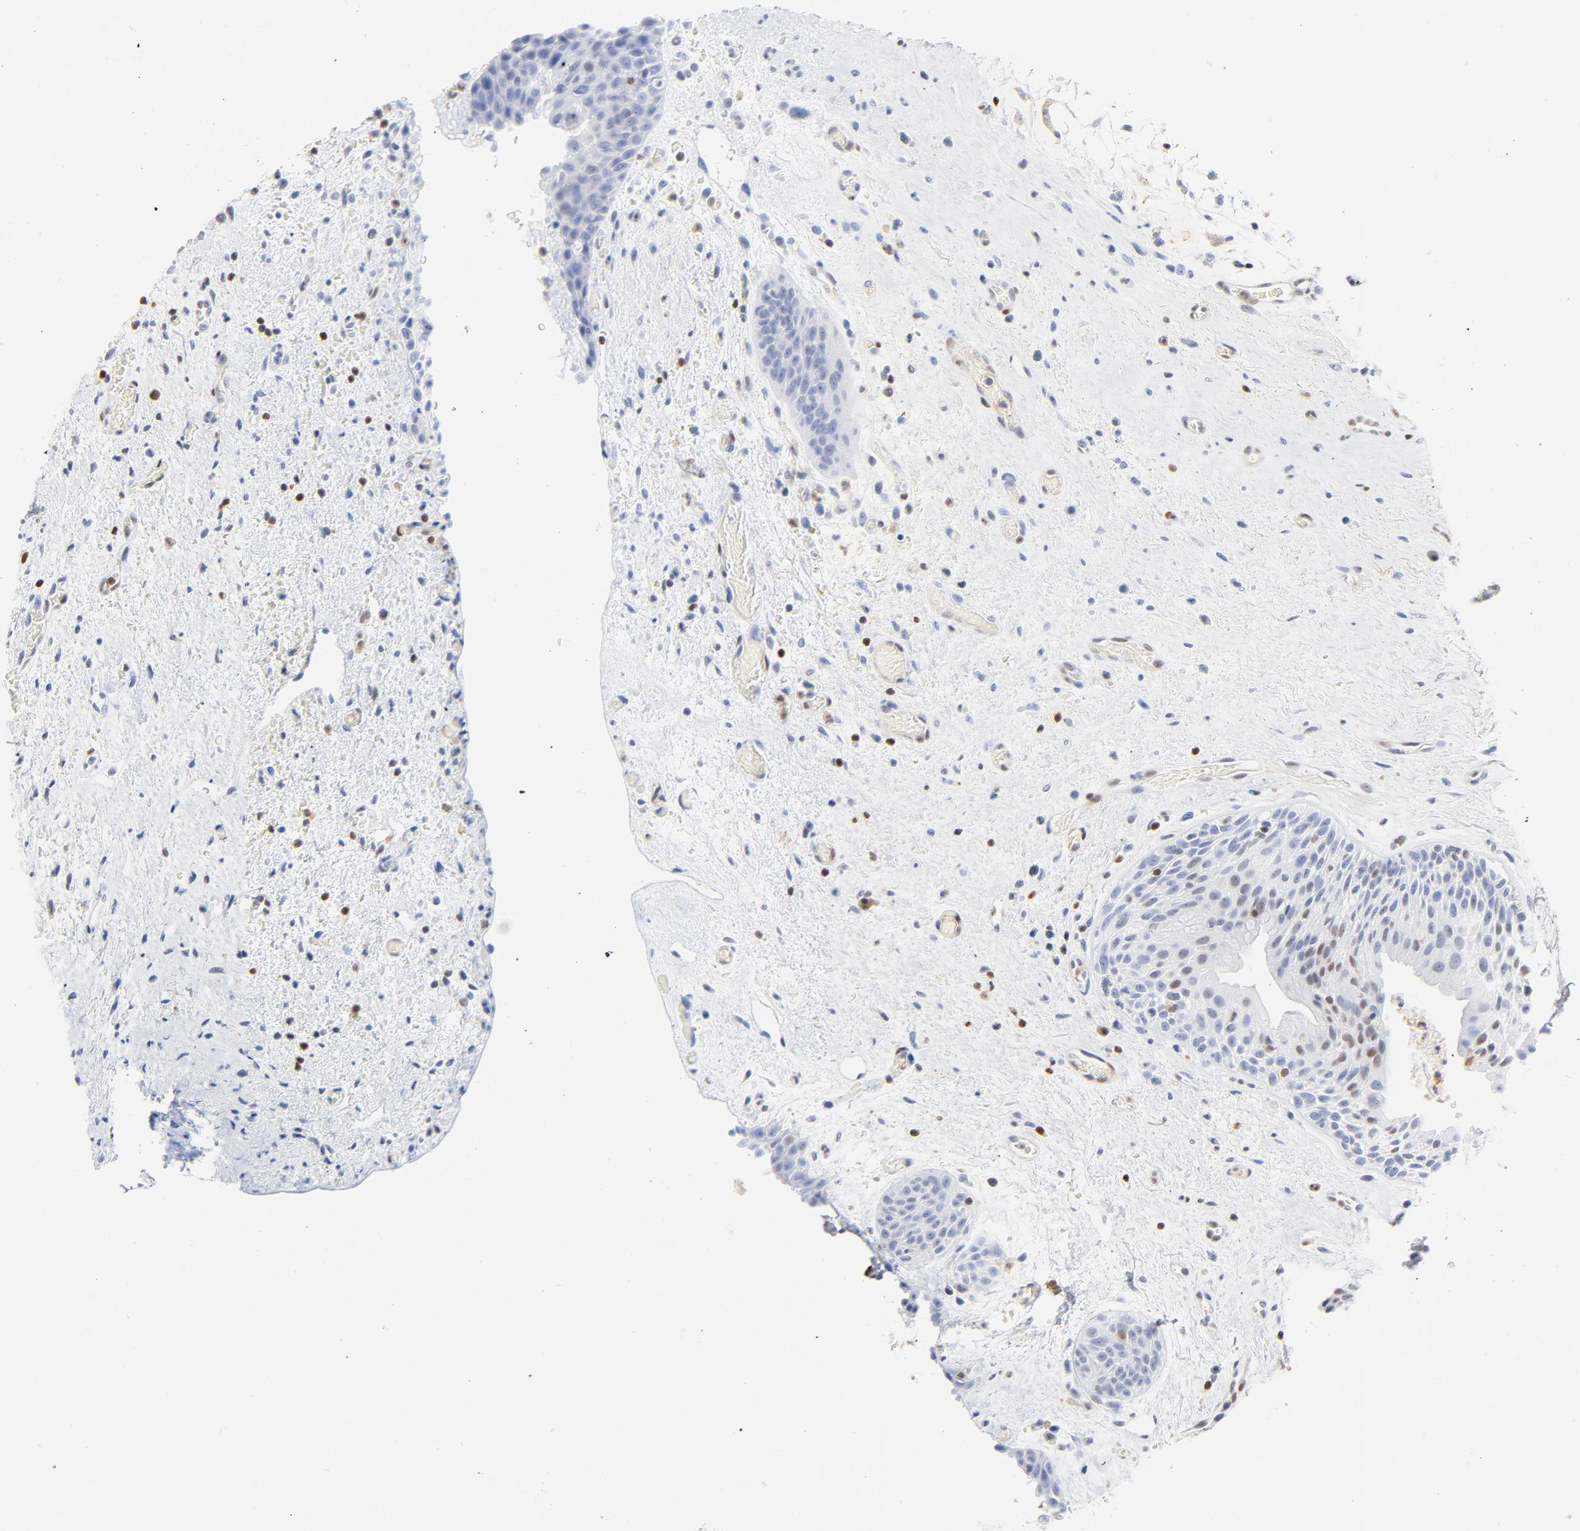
{"staining": {"intensity": "moderate", "quantity": "25%-75%", "location": "nuclear"}, "tissue": "urinary bladder", "cell_type": "Urothelial cells", "image_type": "normal", "snomed": [{"axis": "morphology", "description": "Normal tissue, NOS"}, {"axis": "topography", "description": "Urinary bladder"}], "caption": "Benign urinary bladder displays moderate nuclear expression in approximately 25%-75% of urothelial cells, visualized by immunohistochemistry. (brown staining indicates protein expression, while blue staining denotes nuclei).", "gene": "CDKN1B", "patient": {"sex": "male", "age": 48}}